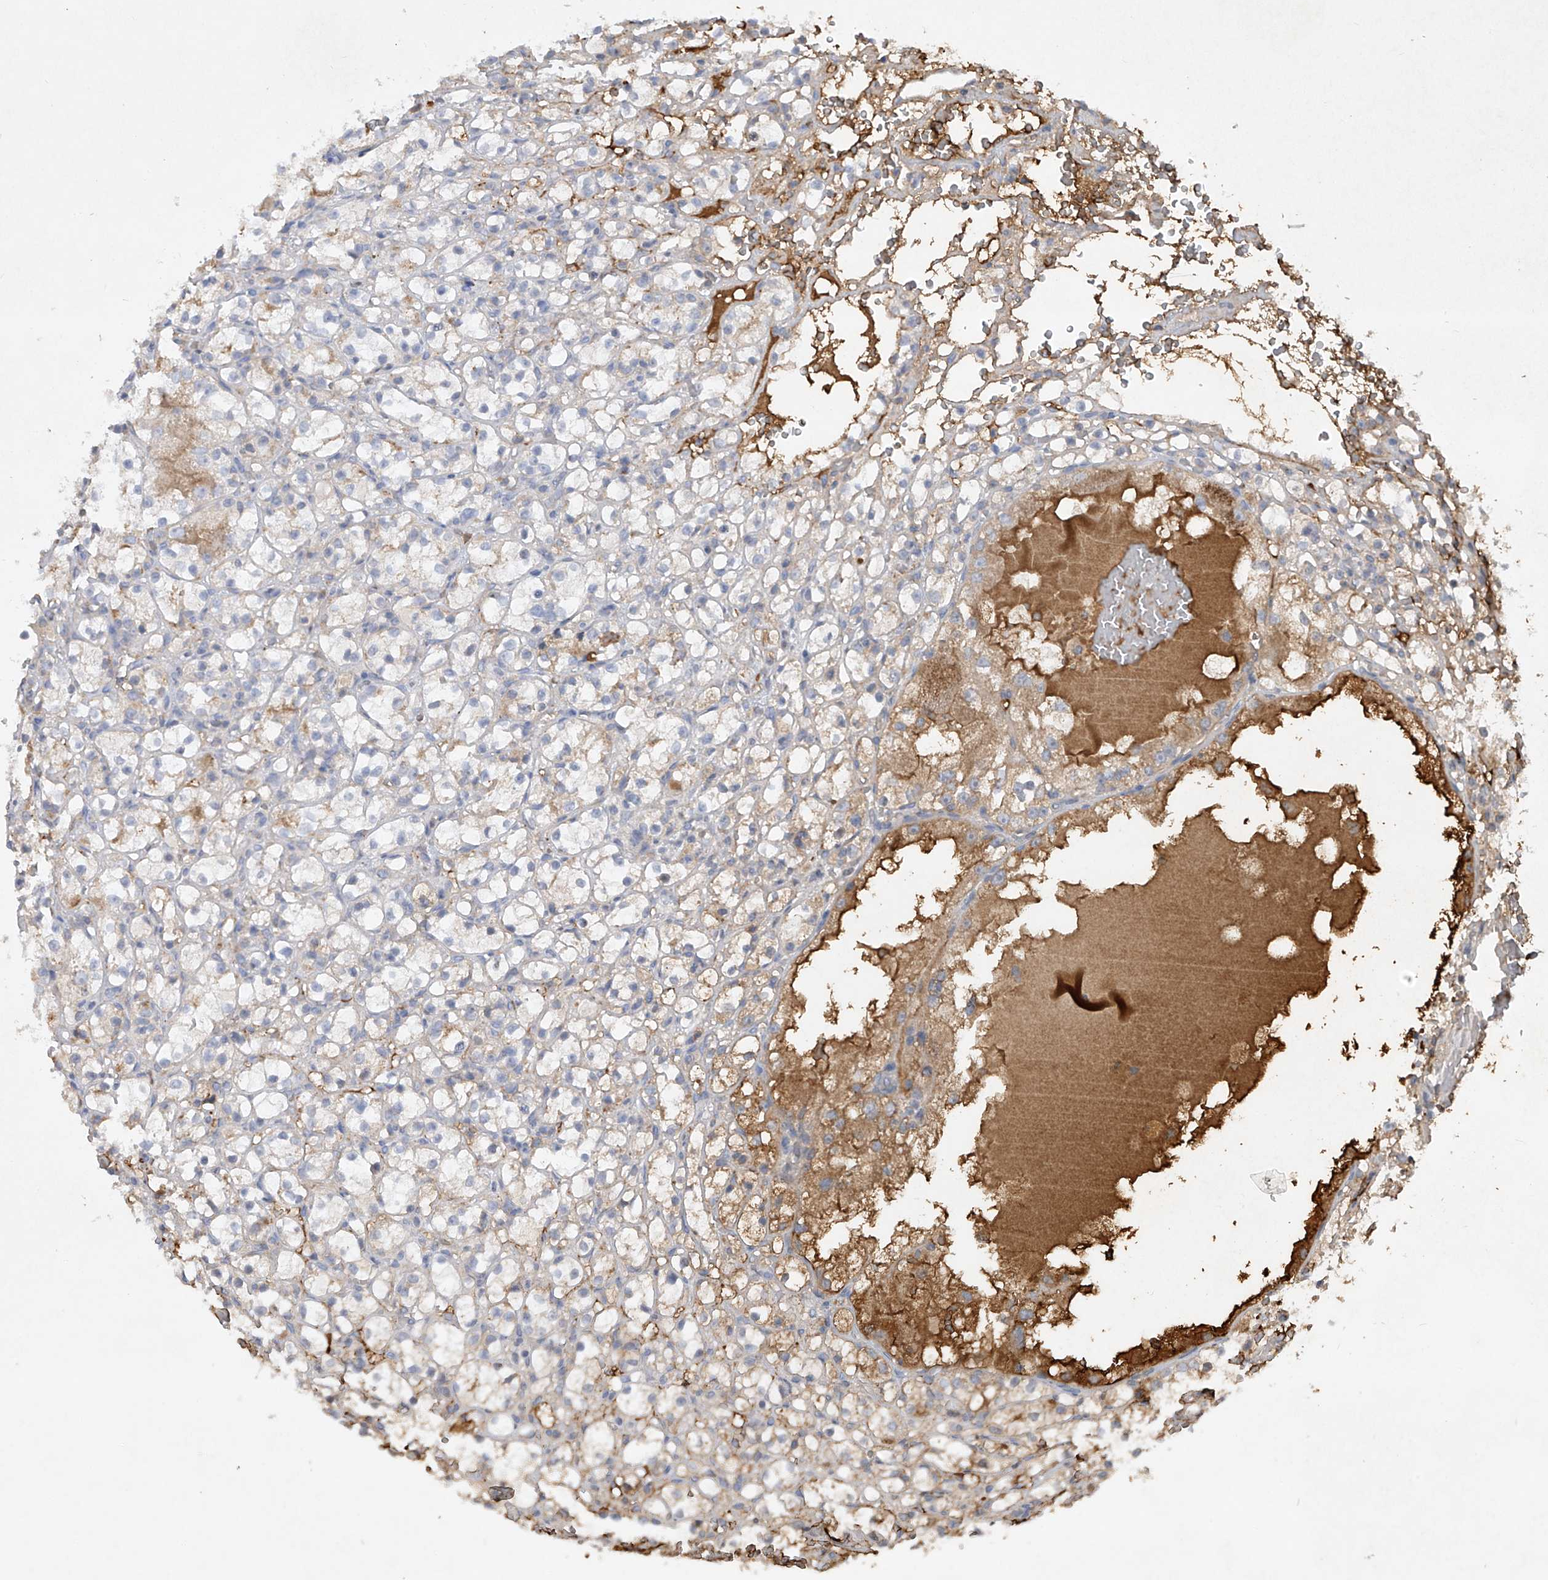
{"staining": {"intensity": "negative", "quantity": "none", "location": "none"}, "tissue": "renal cancer", "cell_type": "Tumor cells", "image_type": "cancer", "snomed": [{"axis": "morphology", "description": "Adenocarcinoma, NOS"}, {"axis": "topography", "description": "Kidney"}], "caption": "An image of human renal adenocarcinoma is negative for staining in tumor cells. (DAB immunohistochemistry, high magnification).", "gene": "HAS3", "patient": {"sex": "male", "age": 61}}